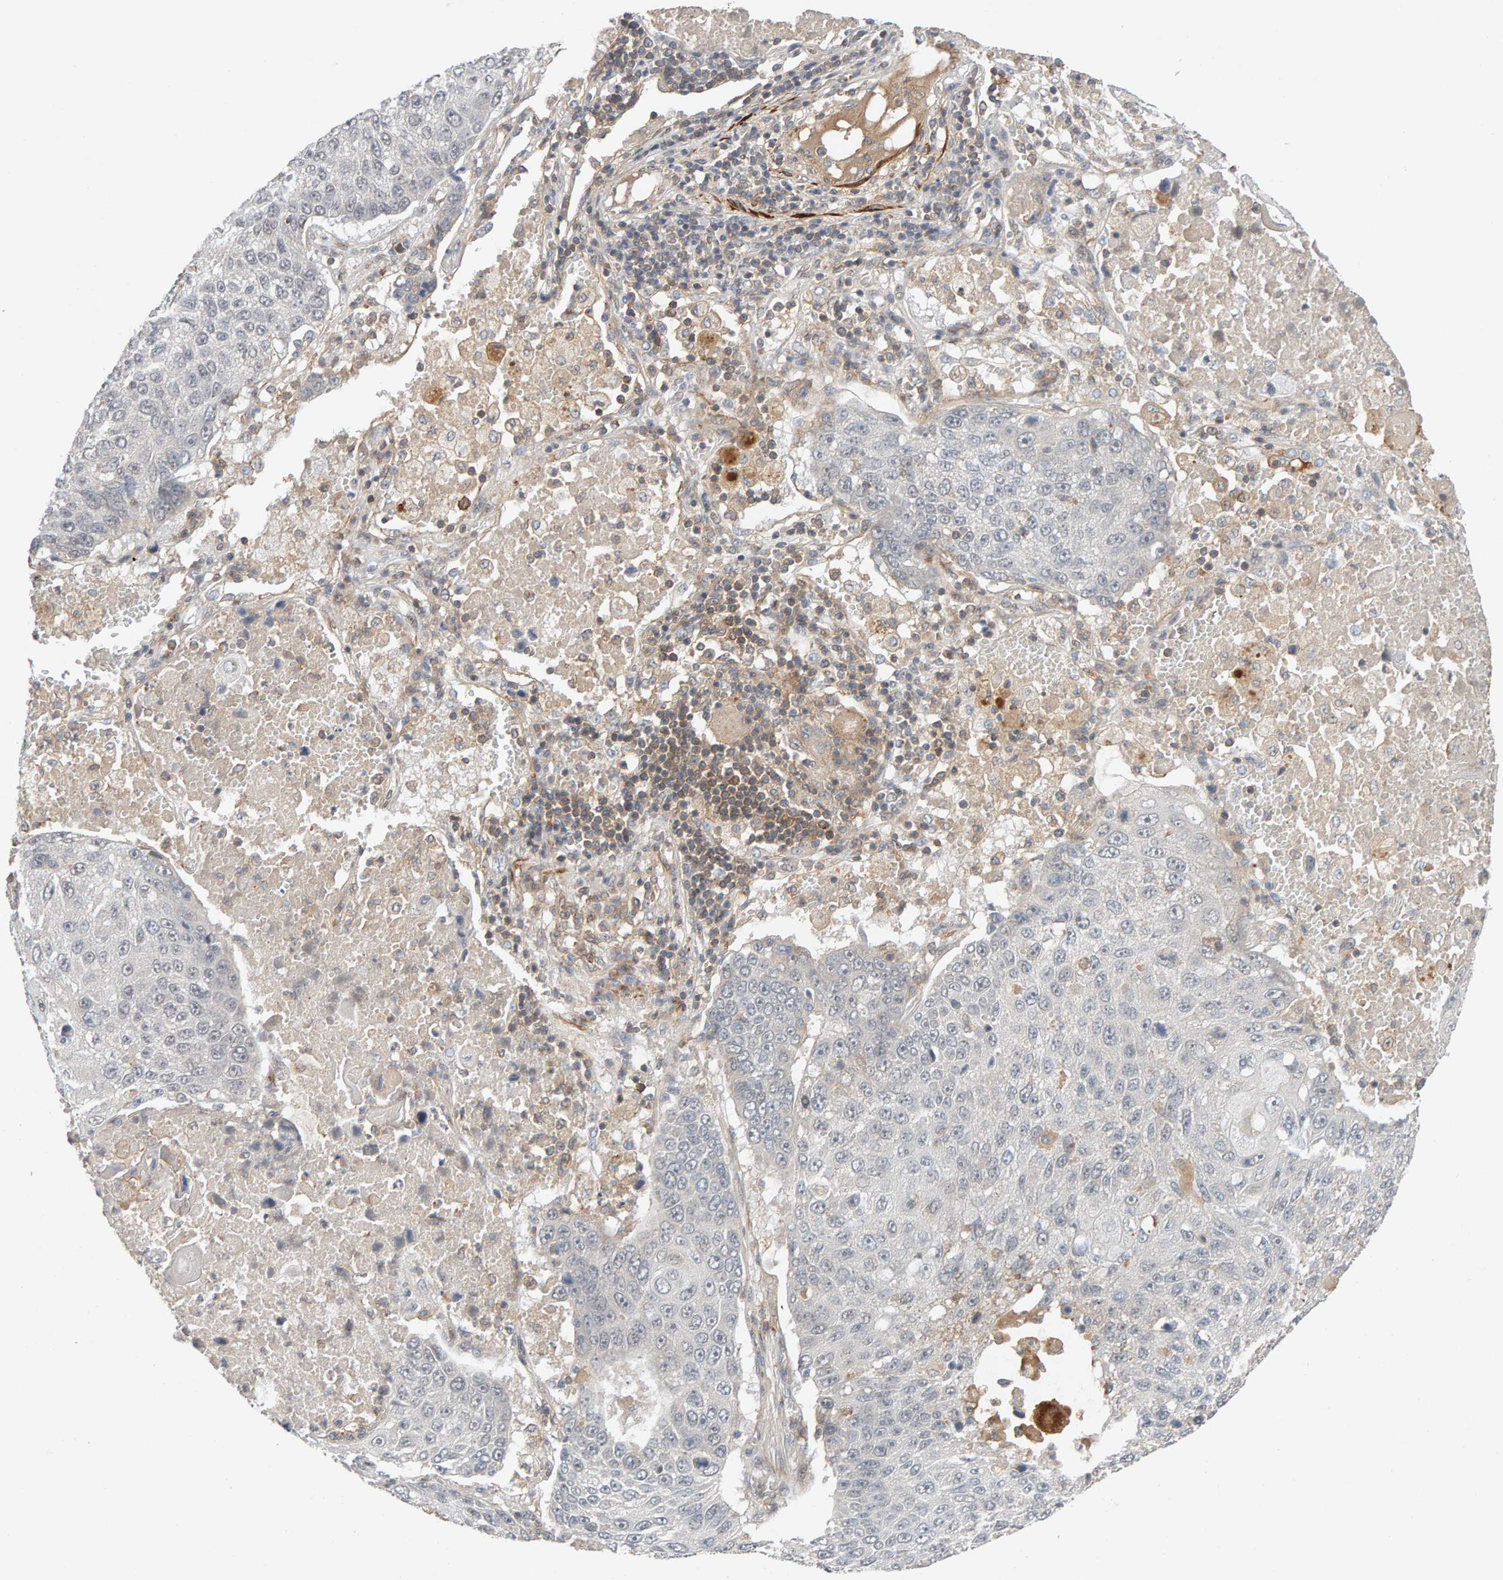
{"staining": {"intensity": "negative", "quantity": "none", "location": "none"}, "tissue": "lung cancer", "cell_type": "Tumor cells", "image_type": "cancer", "snomed": [{"axis": "morphology", "description": "Squamous cell carcinoma, NOS"}, {"axis": "topography", "description": "Lung"}], "caption": "Lung squamous cell carcinoma stained for a protein using IHC reveals no expression tumor cells.", "gene": "NUDCD1", "patient": {"sex": "male", "age": 61}}